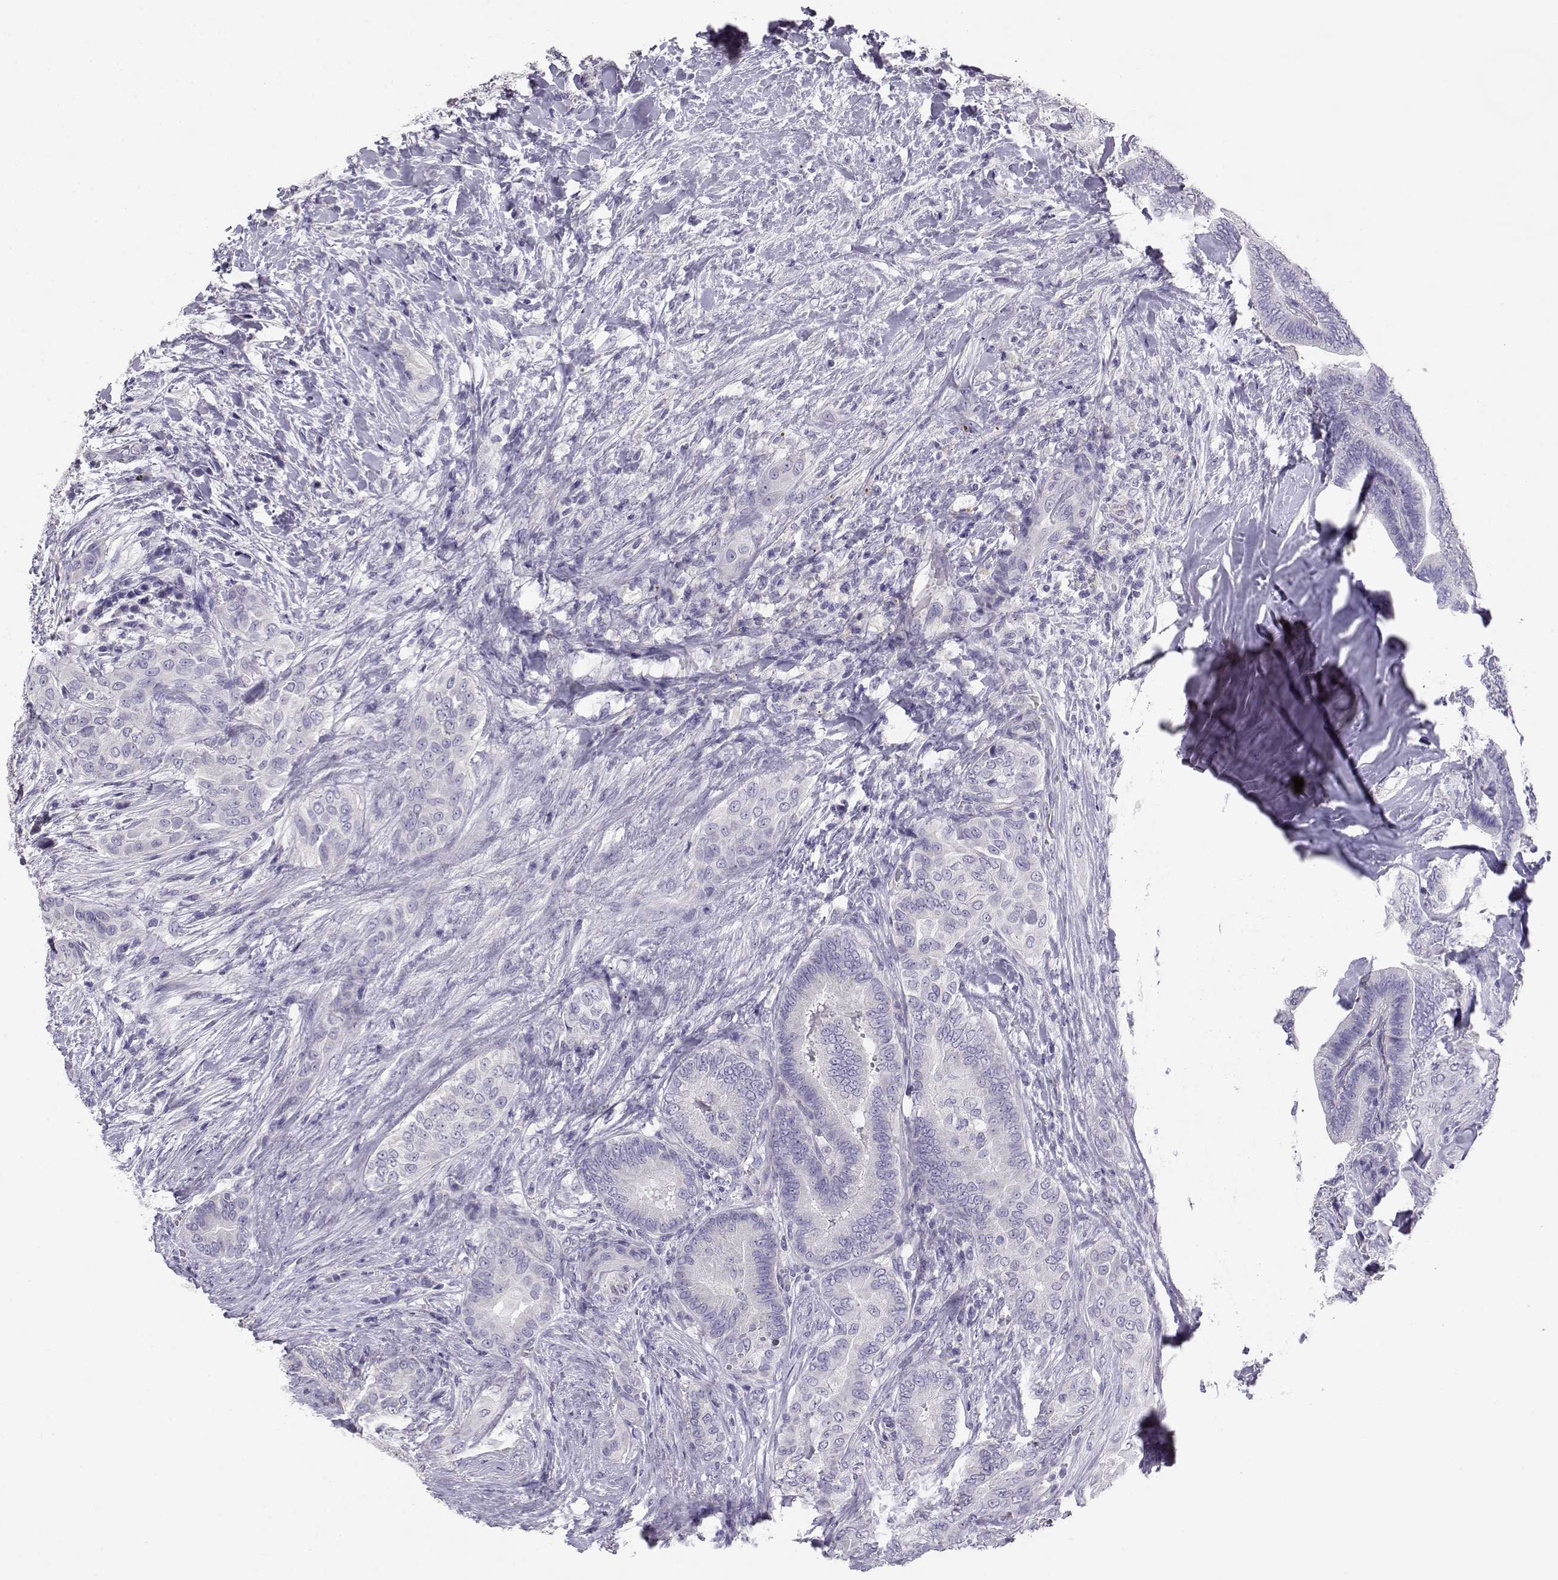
{"staining": {"intensity": "negative", "quantity": "none", "location": "none"}, "tissue": "thyroid cancer", "cell_type": "Tumor cells", "image_type": "cancer", "snomed": [{"axis": "morphology", "description": "Papillary adenocarcinoma, NOS"}, {"axis": "topography", "description": "Thyroid gland"}], "caption": "The histopathology image exhibits no staining of tumor cells in papillary adenocarcinoma (thyroid).", "gene": "ENDOU", "patient": {"sex": "male", "age": 61}}